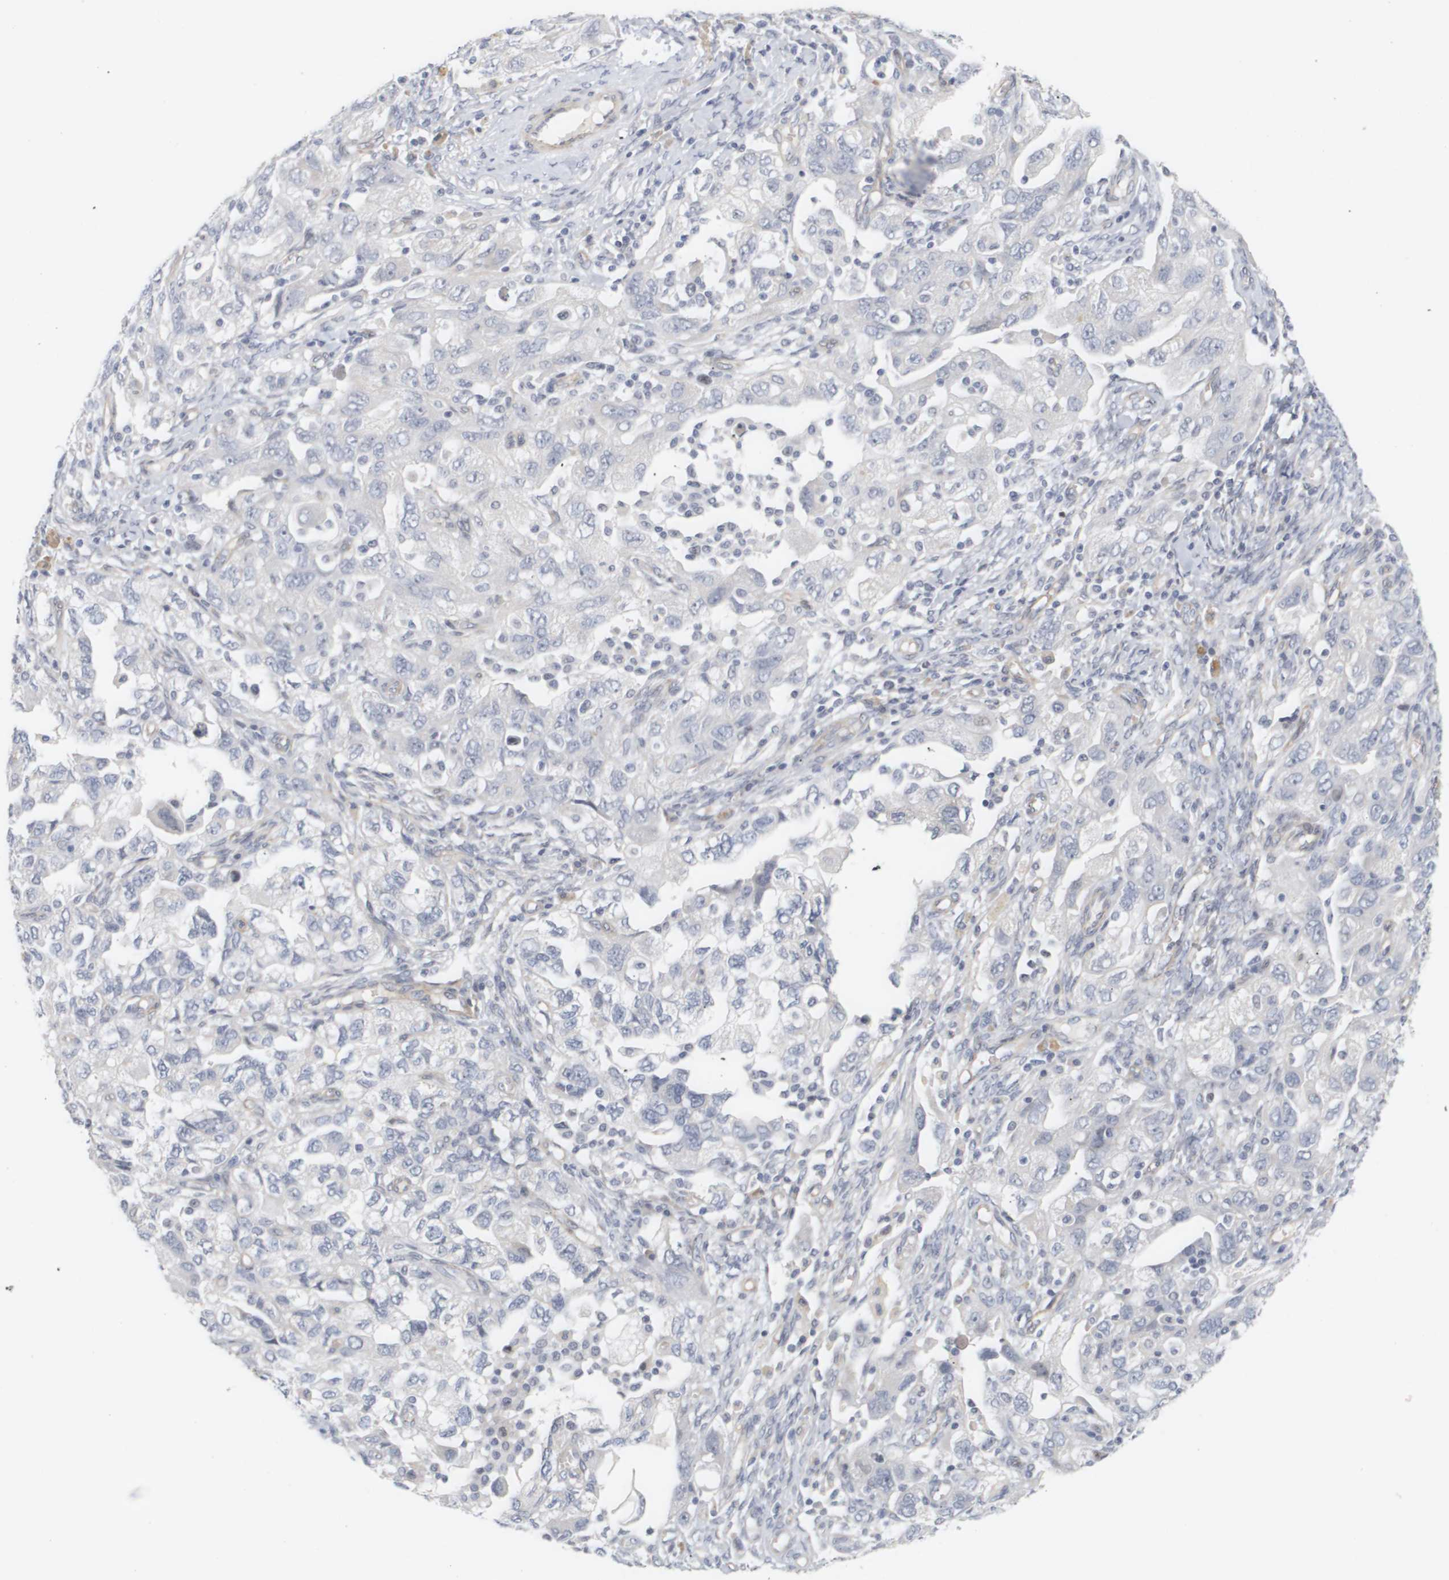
{"staining": {"intensity": "negative", "quantity": "none", "location": "none"}, "tissue": "ovarian cancer", "cell_type": "Tumor cells", "image_type": "cancer", "snomed": [{"axis": "morphology", "description": "Carcinoma, NOS"}, {"axis": "morphology", "description": "Cystadenocarcinoma, serous, NOS"}, {"axis": "topography", "description": "Ovary"}], "caption": "This is an IHC photomicrograph of human ovarian carcinoma. There is no positivity in tumor cells.", "gene": "CYB561", "patient": {"sex": "female", "age": 69}}